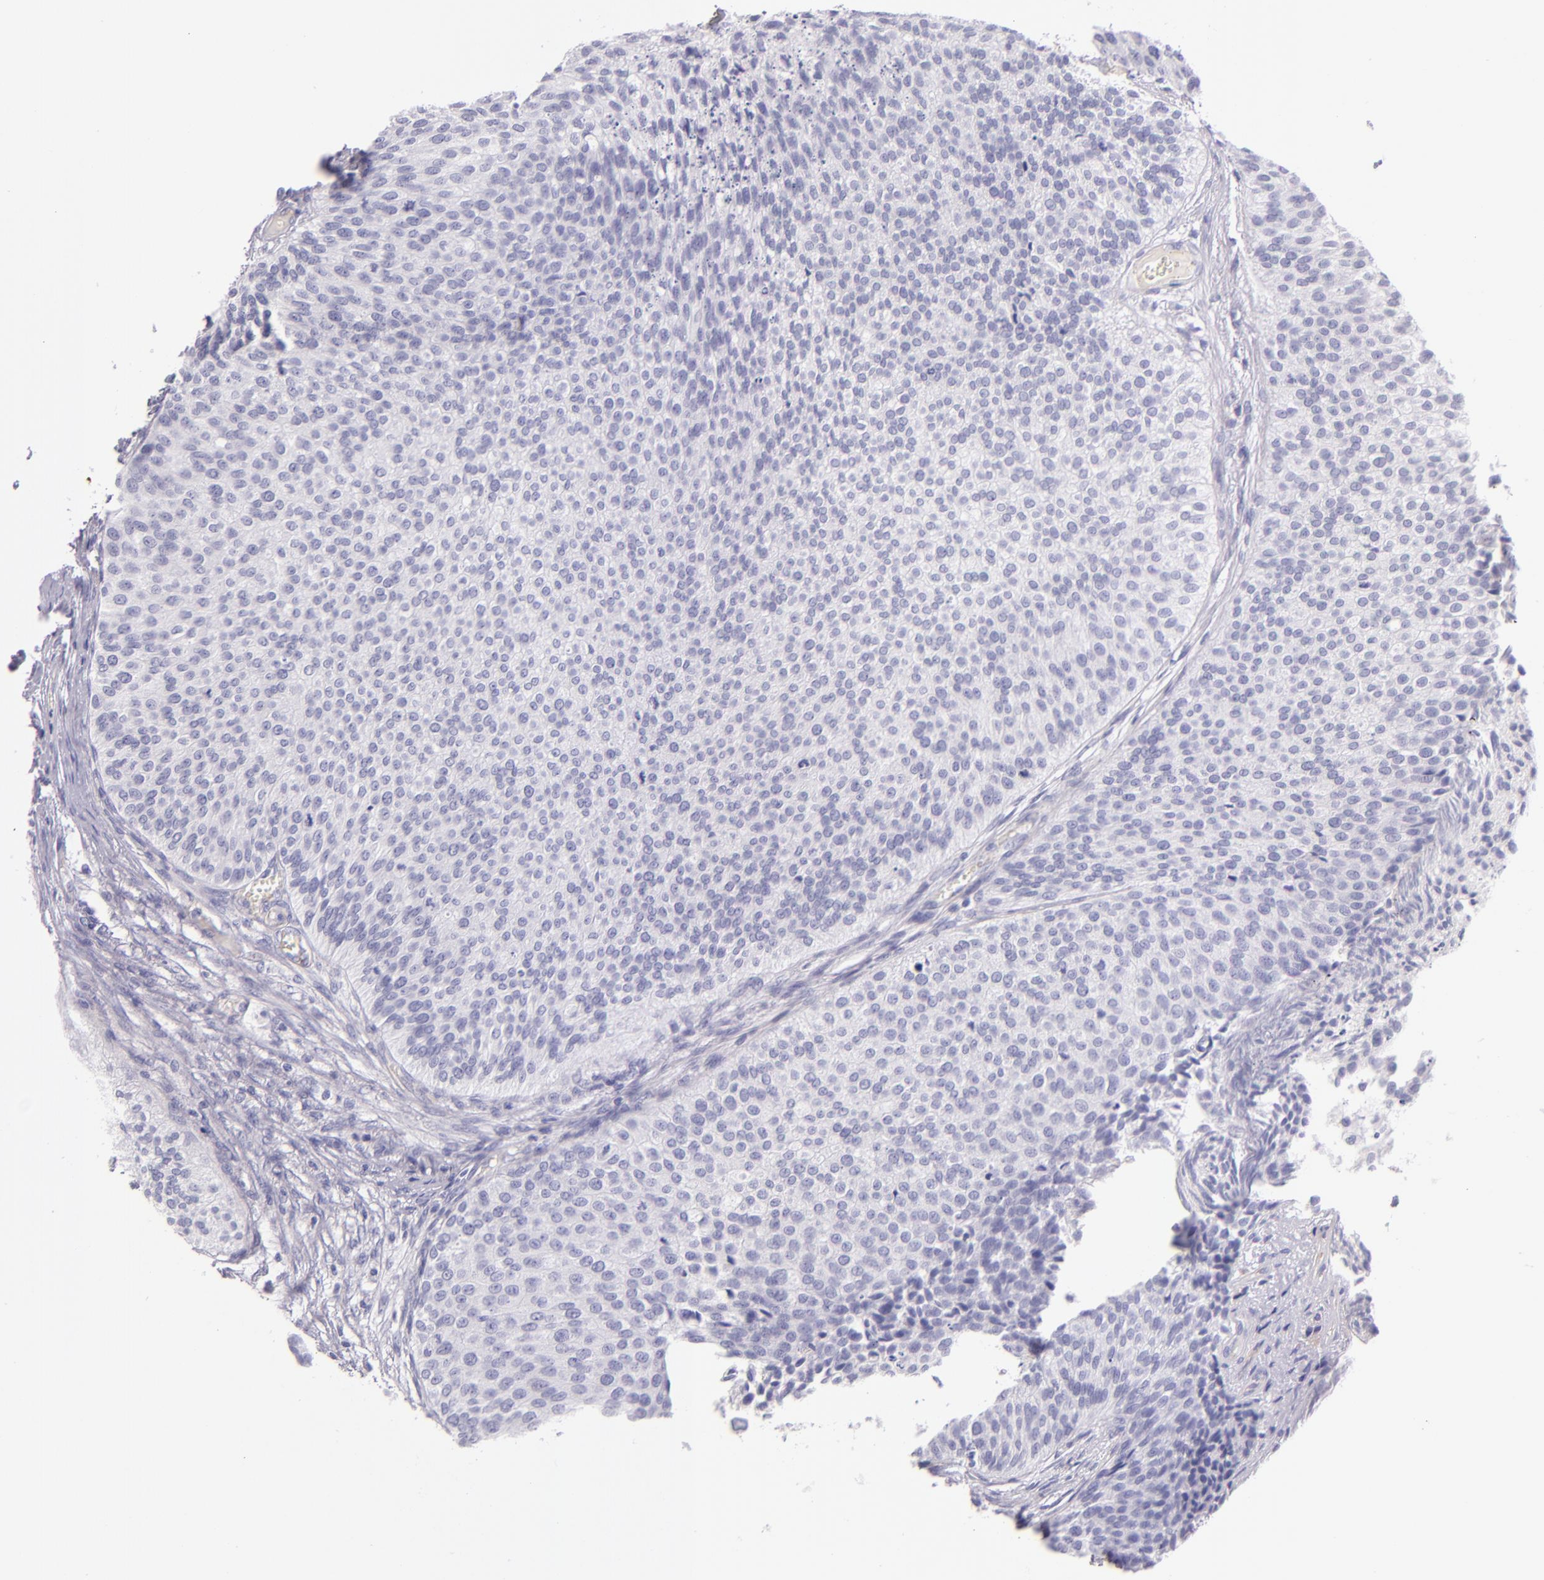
{"staining": {"intensity": "negative", "quantity": "none", "location": "none"}, "tissue": "urothelial cancer", "cell_type": "Tumor cells", "image_type": "cancer", "snomed": [{"axis": "morphology", "description": "Urothelial carcinoma, Low grade"}, {"axis": "topography", "description": "Urinary bladder"}], "caption": "IHC micrograph of neoplastic tissue: human urothelial carcinoma (low-grade) stained with DAB (3,3'-diaminobenzidine) displays no significant protein expression in tumor cells.", "gene": "ICAM1", "patient": {"sex": "male", "age": 84}}